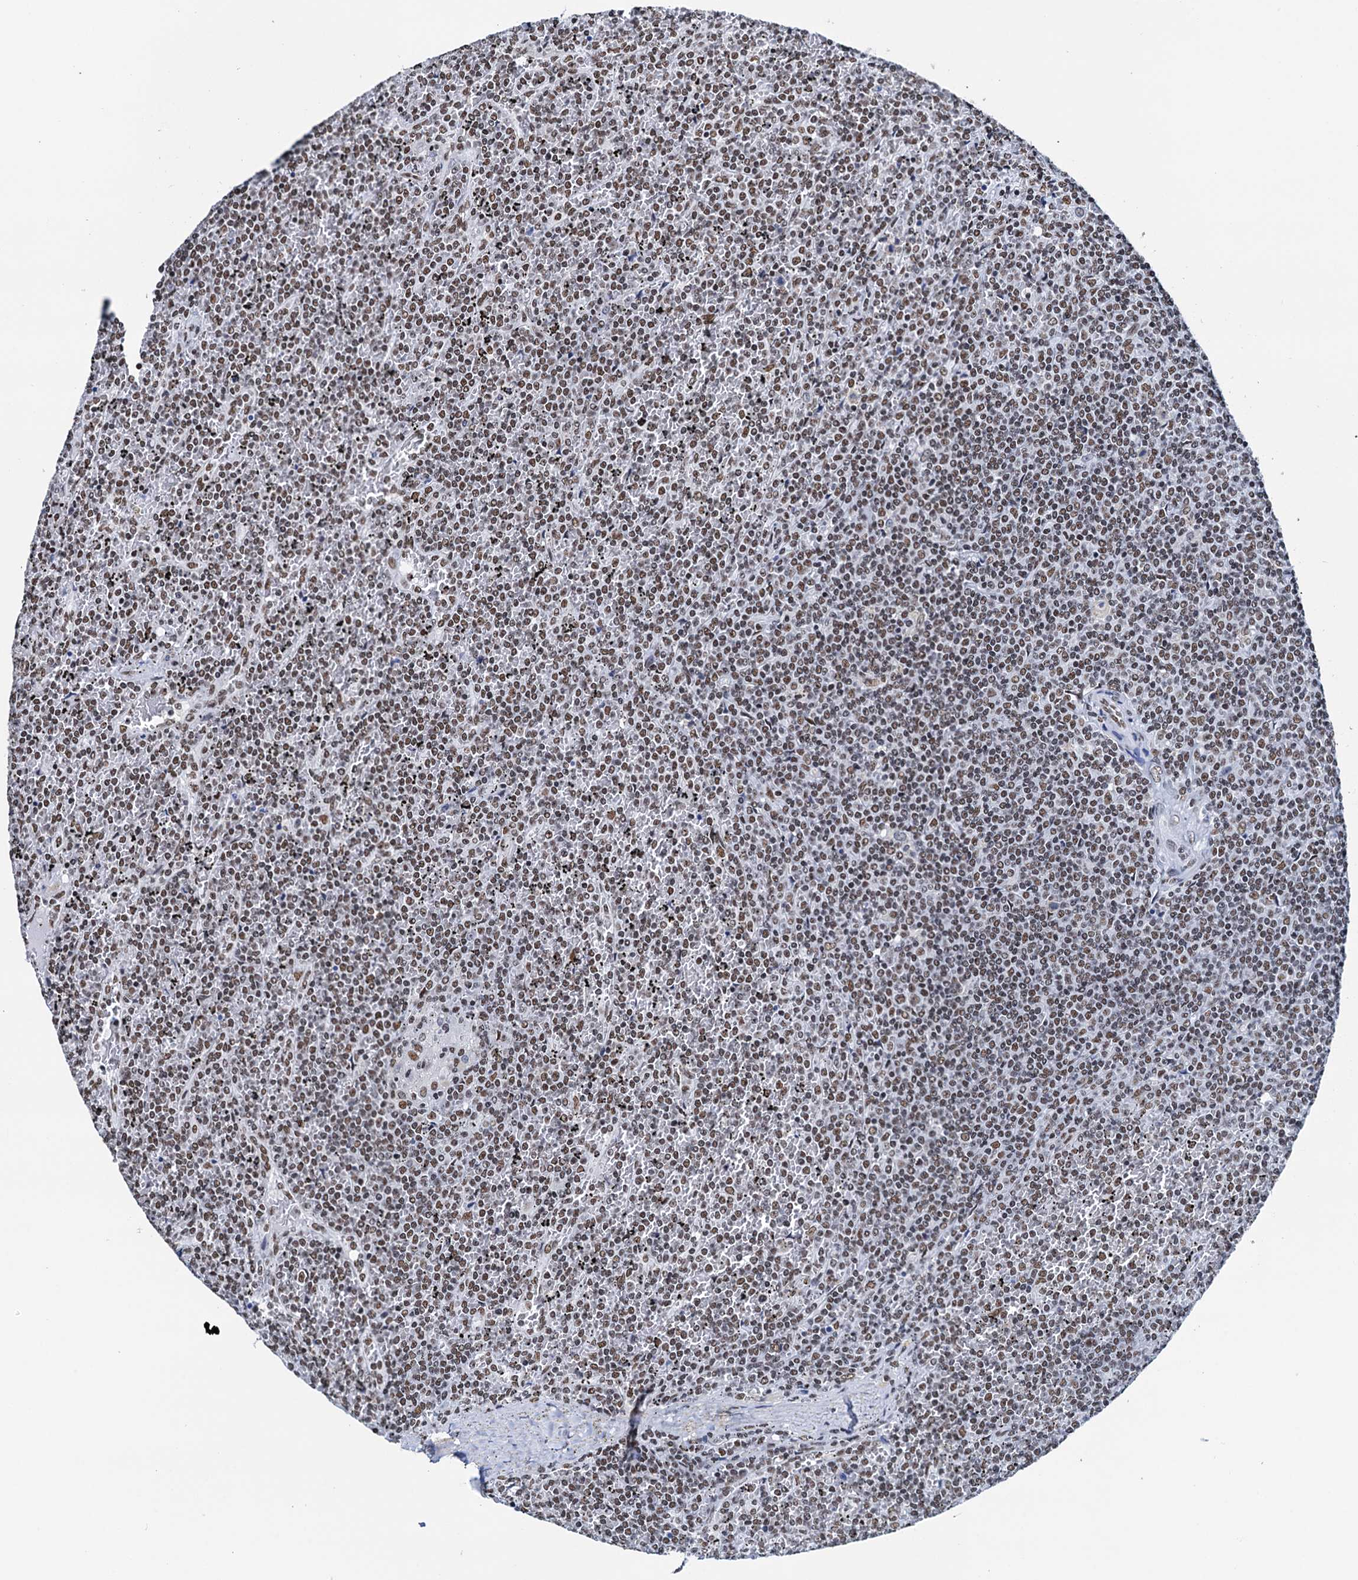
{"staining": {"intensity": "moderate", "quantity": ">75%", "location": "nuclear"}, "tissue": "lymphoma", "cell_type": "Tumor cells", "image_type": "cancer", "snomed": [{"axis": "morphology", "description": "Malignant lymphoma, non-Hodgkin's type, Low grade"}, {"axis": "topography", "description": "Spleen"}], "caption": "About >75% of tumor cells in lymphoma display moderate nuclear protein expression as visualized by brown immunohistochemical staining.", "gene": "SLTM", "patient": {"sex": "female", "age": 19}}